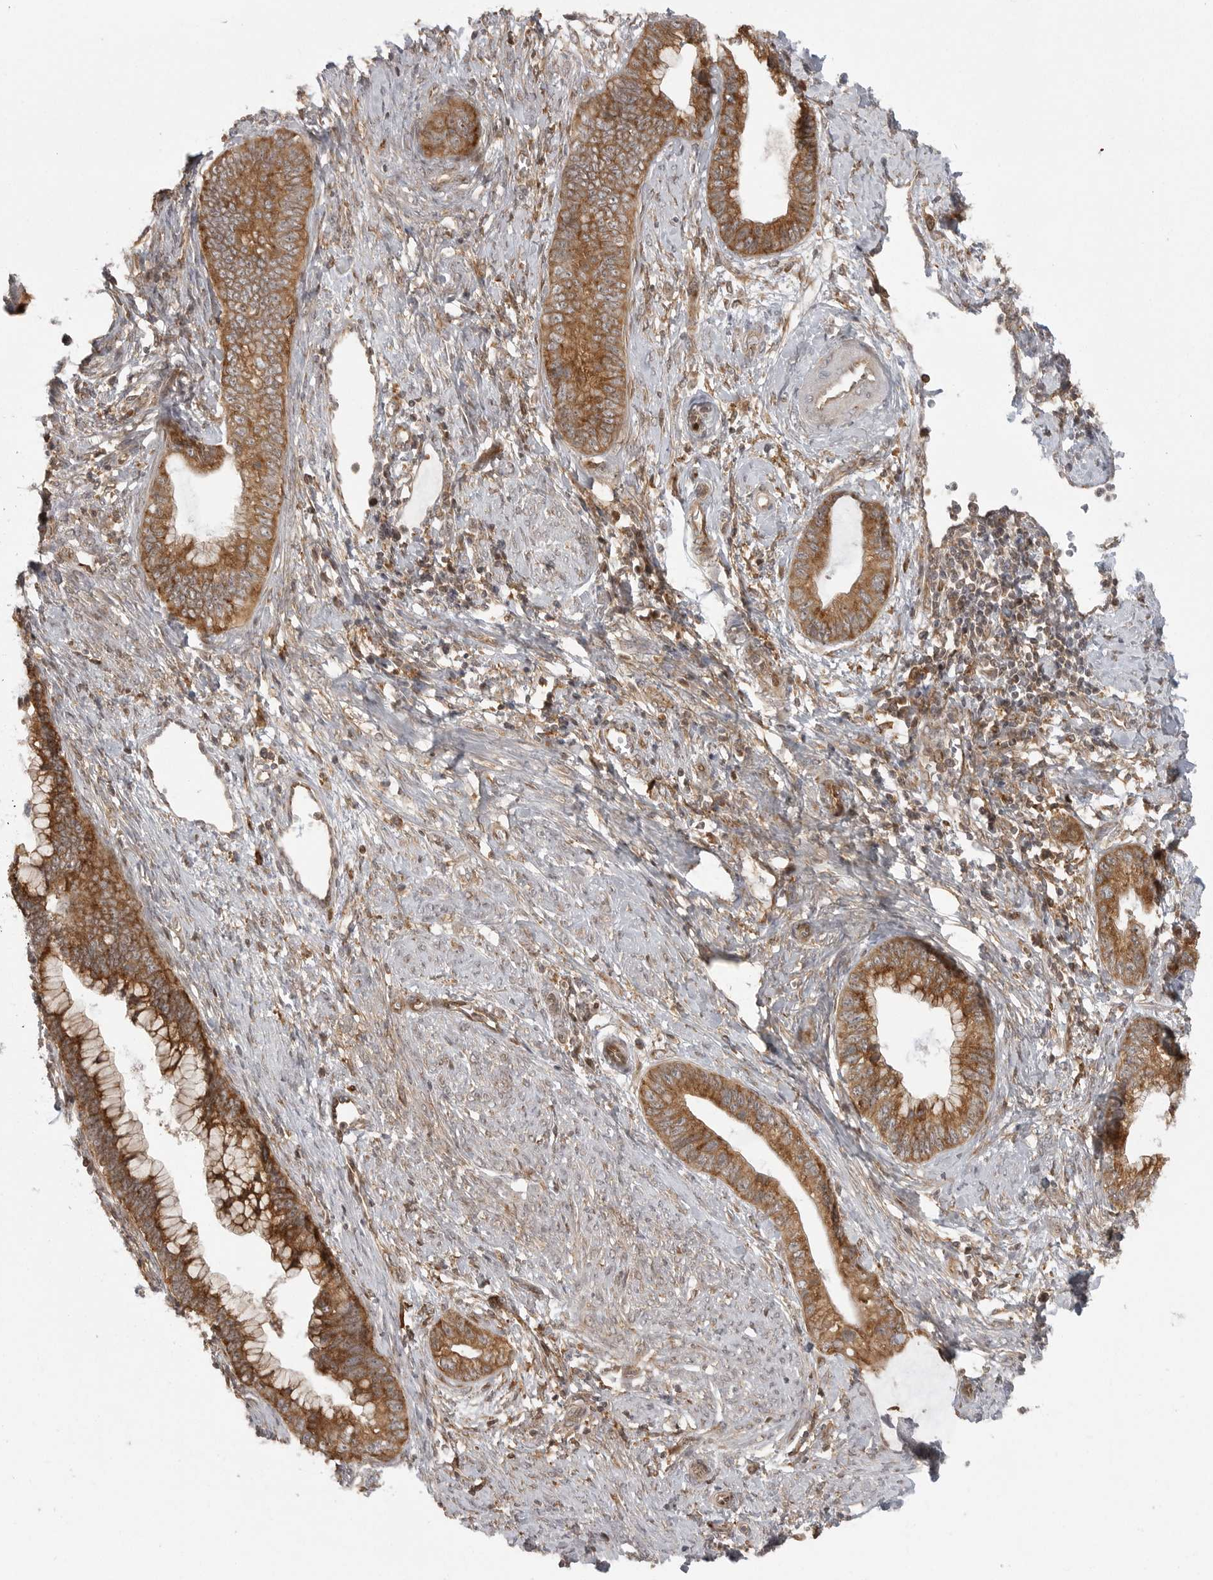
{"staining": {"intensity": "moderate", "quantity": ">75%", "location": "cytoplasmic/membranous"}, "tissue": "cervical cancer", "cell_type": "Tumor cells", "image_type": "cancer", "snomed": [{"axis": "morphology", "description": "Adenocarcinoma, NOS"}, {"axis": "topography", "description": "Cervix"}], "caption": "Immunohistochemistry (DAB (3,3'-diaminobenzidine)) staining of human adenocarcinoma (cervical) shows moderate cytoplasmic/membranous protein staining in about >75% of tumor cells.", "gene": "FAT3", "patient": {"sex": "female", "age": 44}}